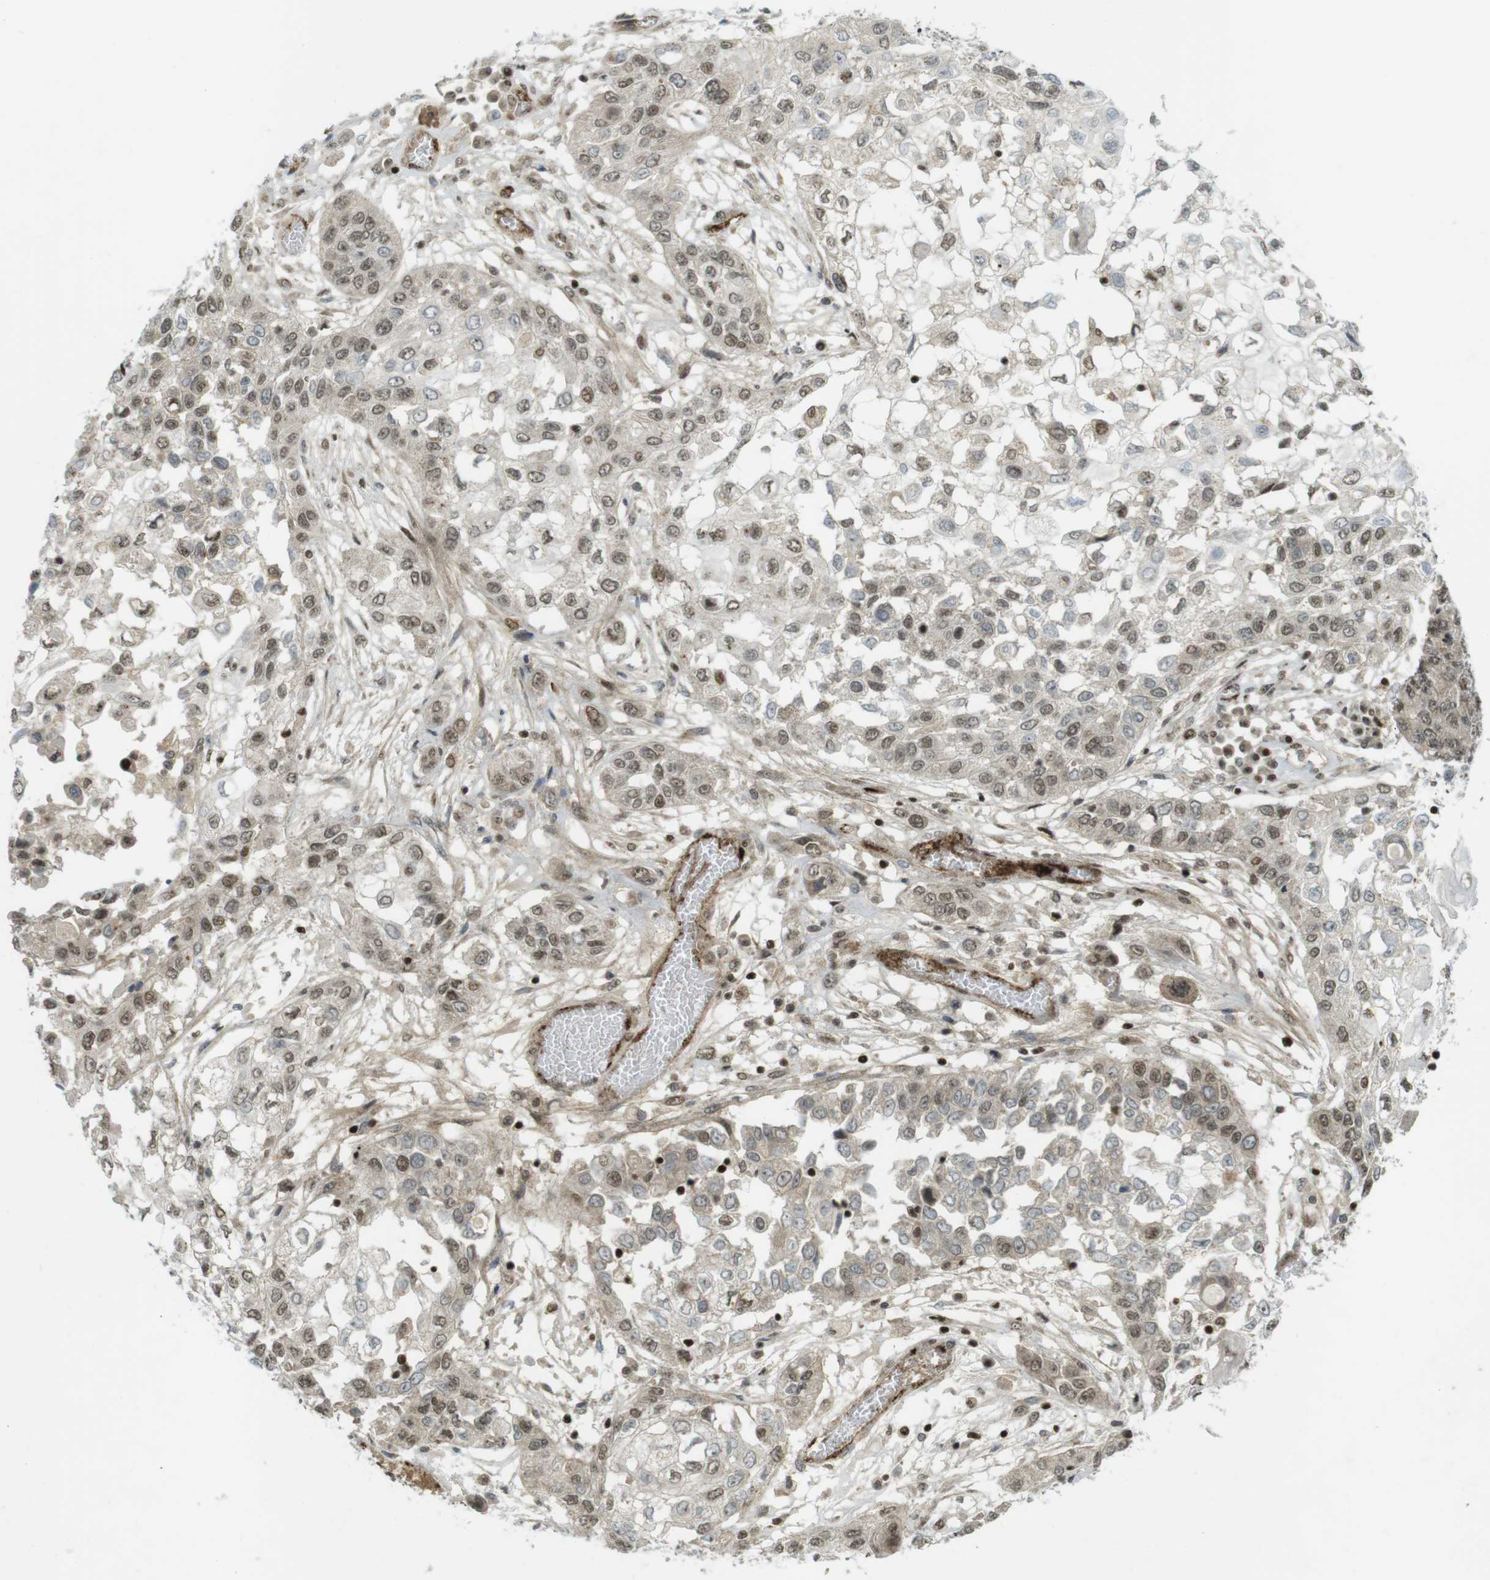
{"staining": {"intensity": "moderate", "quantity": "25%-75%", "location": "nuclear"}, "tissue": "lung cancer", "cell_type": "Tumor cells", "image_type": "cancer", "snomed": [{"axis": "morphology", "description": "Squamous cell carcinoma, NOS"}, {"axis": "topography", "description": "Lung"}], "caption": "A medium amount of moderate nuclear staining is seen in approximately 25%-75% of tumor cells in lung squamous cell carcinoma tissue.", "gene": "PPP1R13B", "patient": {"sex": "male", "age": 71}}